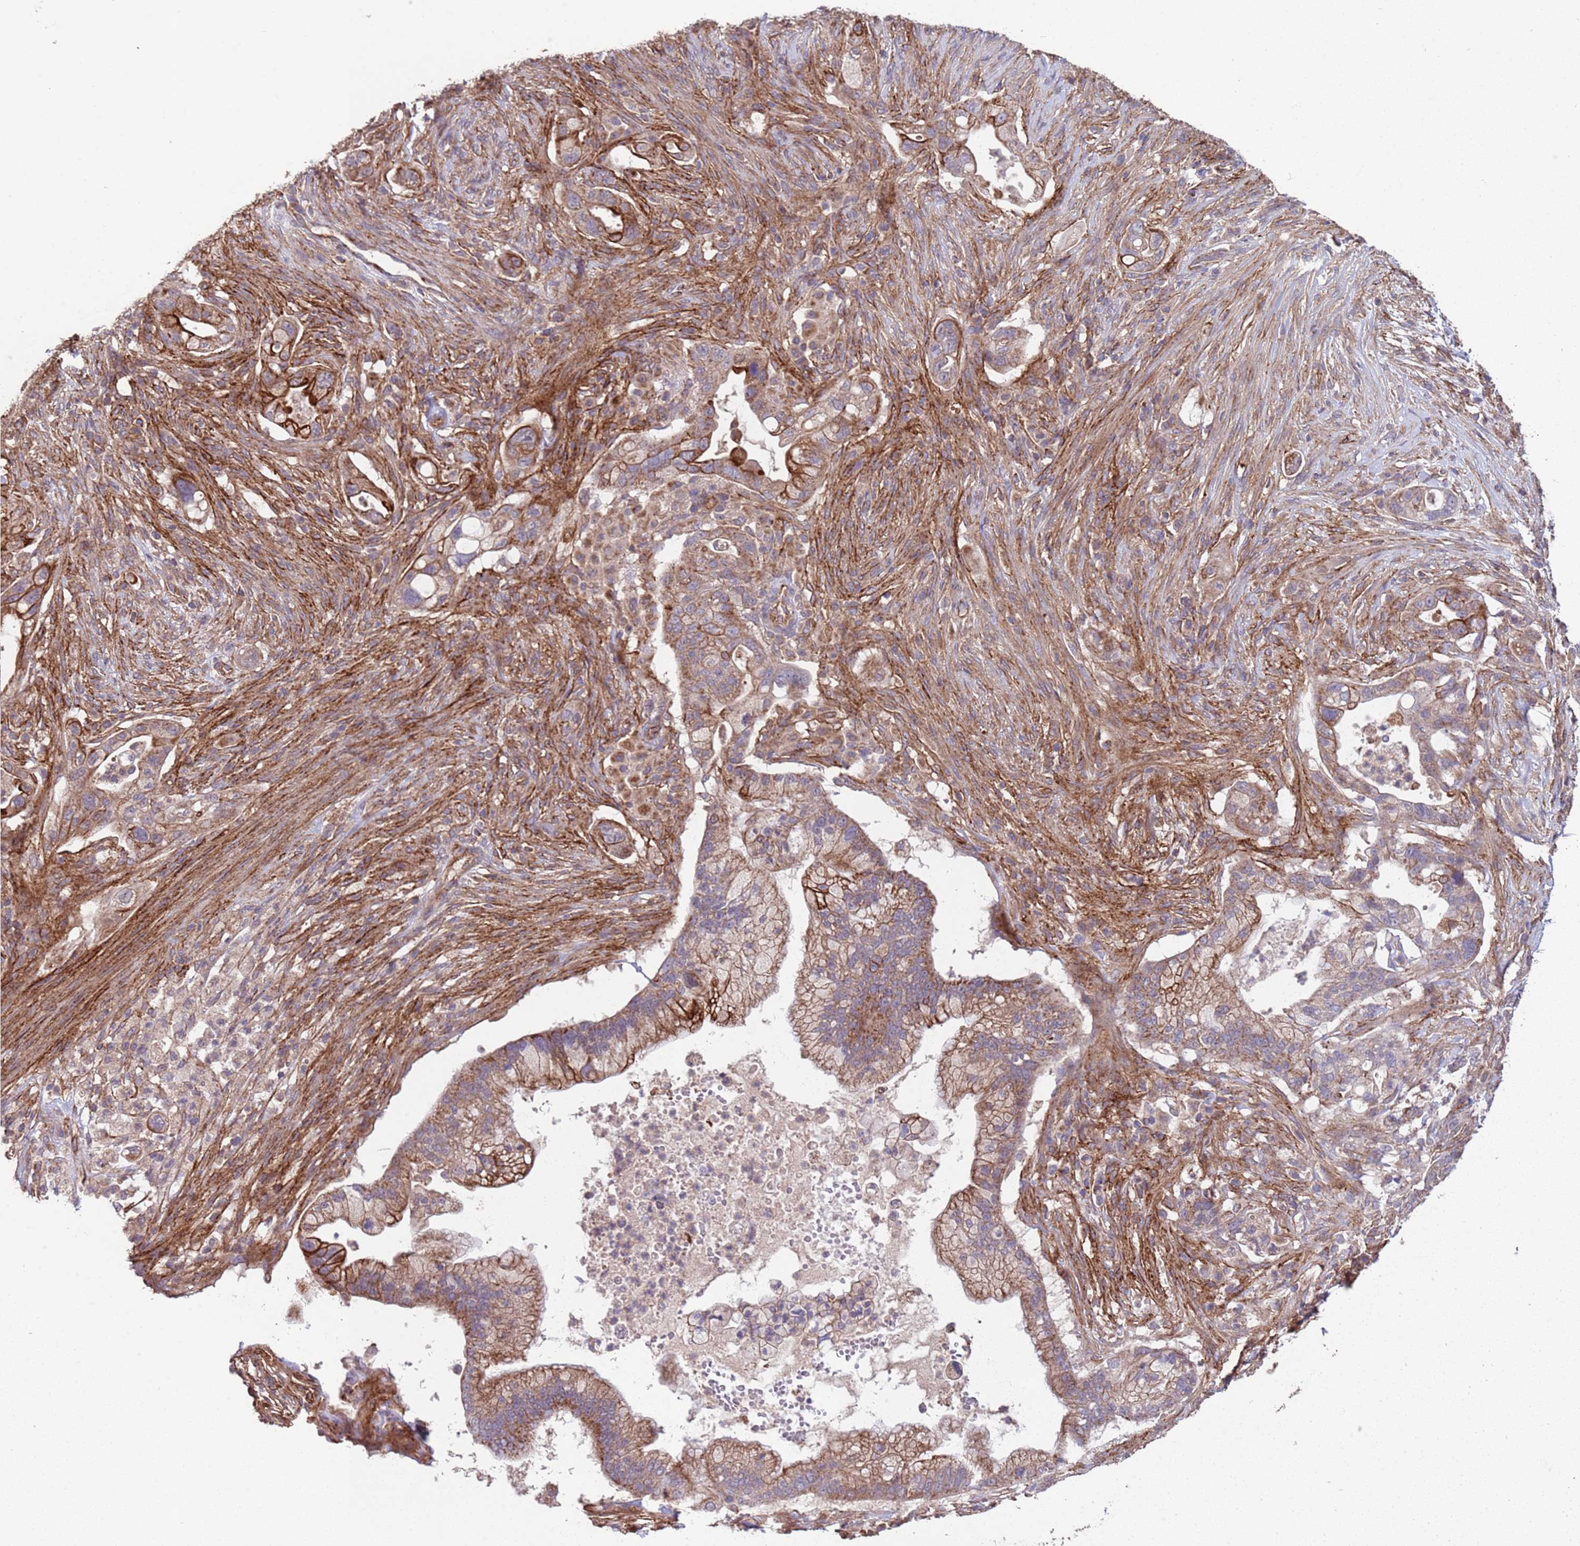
{"staining": {"intensity": "moderate", "quantity": ">75%", "location": "cytoplasmic/membranous"}, "tissue": "pancreatic cancer", "cell_type": "Tumor cells", "image_type": "cancer", "snomed": [{"axis": "morphology", "description": "Adenocarcinoma, NOS"}, {"axis": "topography", "description": "Pancreas"}], "caption": "Pancreatic adenocarcinoma tissue displays moderate cytoplasmic/membranous expression in about >75% of tumor cells, visualized by immunohistochemistry.", "gene": "ACAD8", "patient": {"sex": "male", "age": 44}}